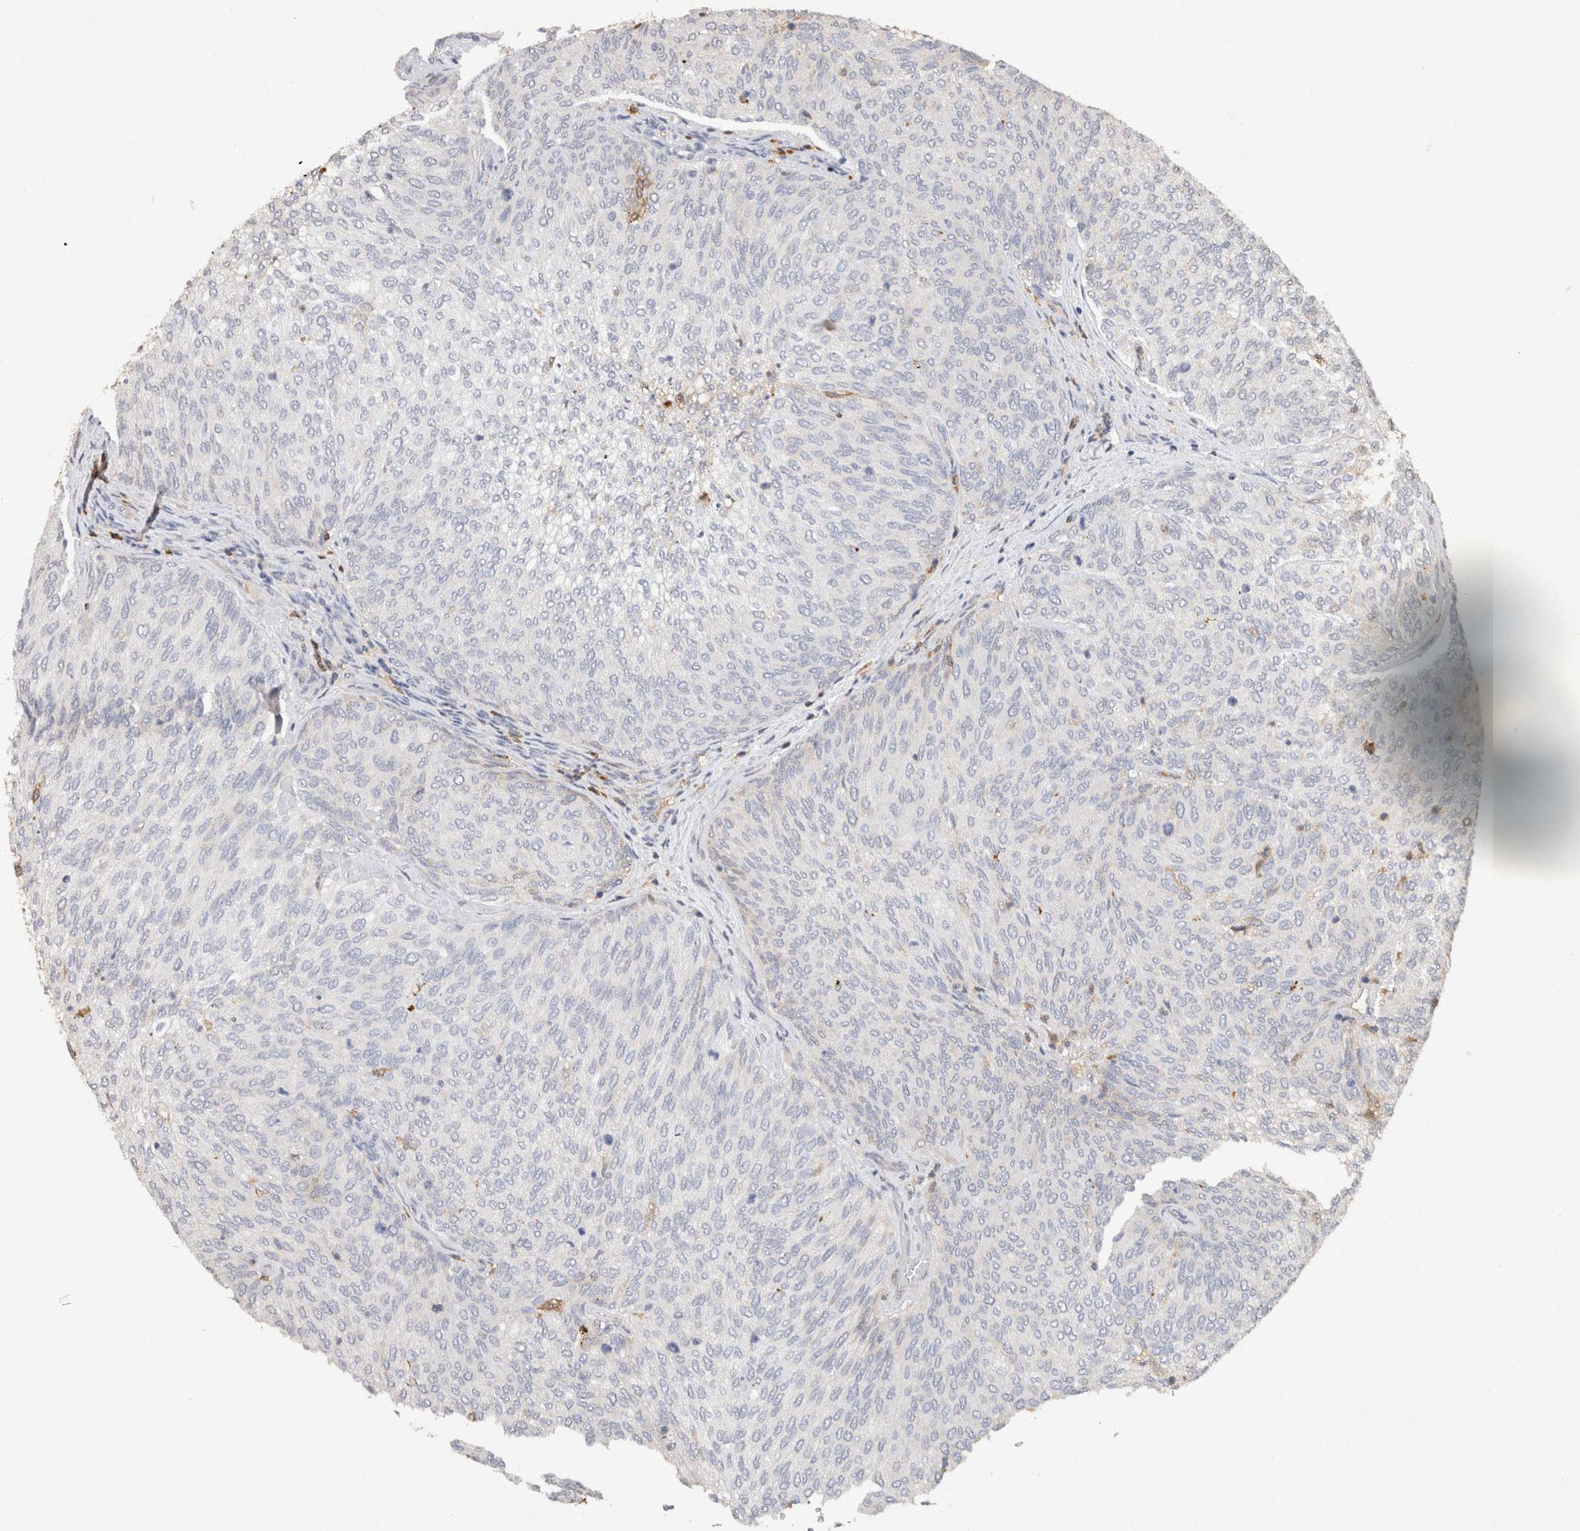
{"staining": {"intensity": "negative", "quantity": "none", "location": "none"}, "tissue": "urothelial cancer", "cell_type": "Tumor cells", "image_type": "cancer", "snomed": [{"axis": "morphology", "description": "Urothelial carcinoma, Low grade"}, {"axis": "topography", "description": "Urinary bladder"}], "caption": "High power microscopy micrograph of an immunohistochemistry (IHC) photomicrograph of low-grade urothelial carcinoma, revealing no significant positivity in tumor cells. Brightfield microscopy of IHC stained with DAB (brown) and hematoxylin (blue), captured at high magnification.", "gene": "FABP7", "patient": {"sex": "female", "age": 79}}